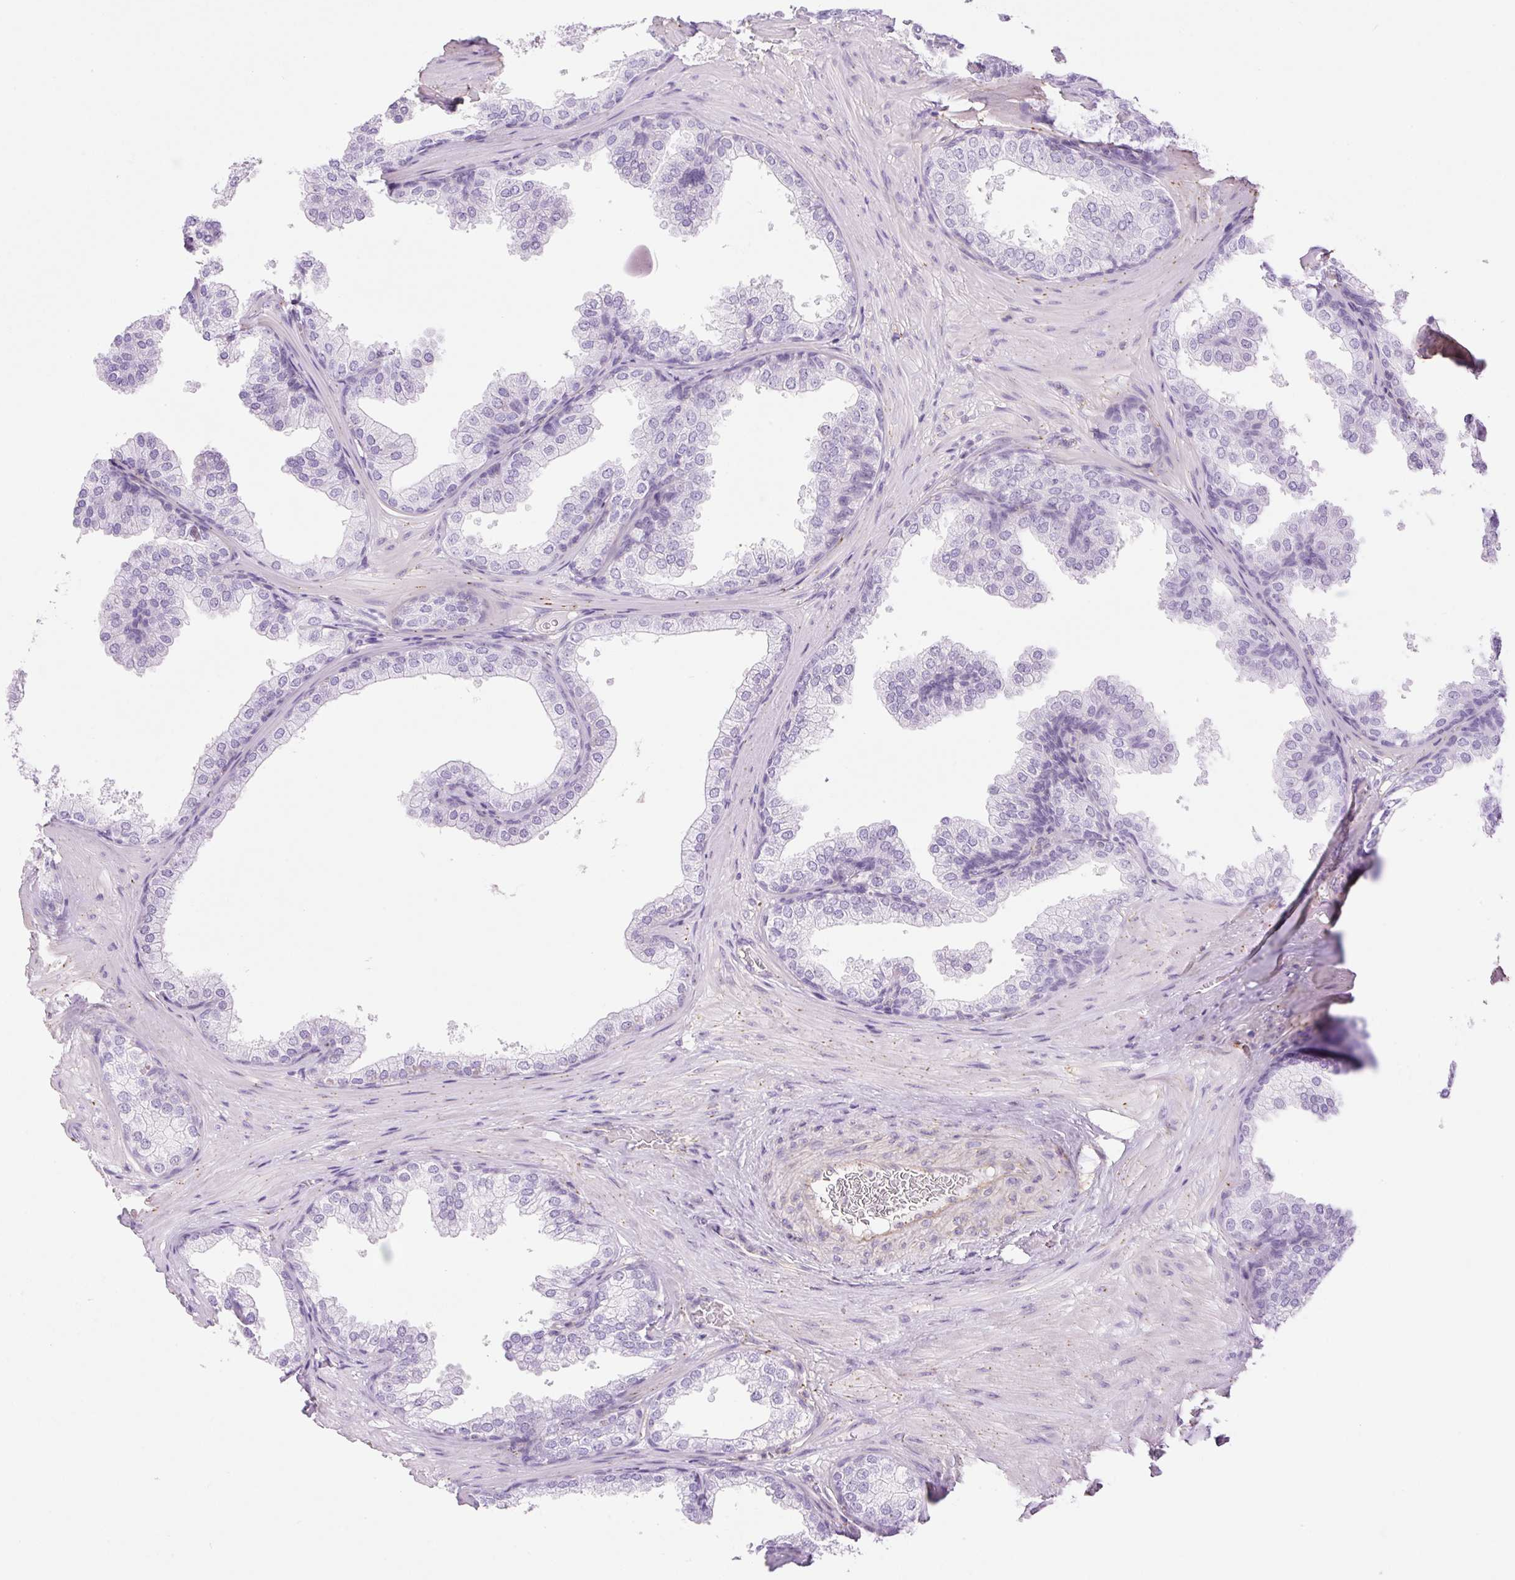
{"staining": {"intensity": "negative", "quantity": "none", "location": "none"}, "tissue": "prostate", "cell_type": "Glandular cells", "image_type": "normal", "snomed": [{"axis": "morphology", "description": "Normal tissue, NOS"}, {"axis": "topography", "description": "Prostate"}], "caption": "Immunohistochemistry (IHC) photomicrograph of unremarkable human prostate stained for a protein (brown), which displays no expression in glandular cells. Brightfield microscopy of immunohistochemistry (IHC) stained with DAB (brown) and hematoxylin (blue), captured at high magnification.", "gene": "EHD1", "patient": {"sex": "male", "age": 37}}